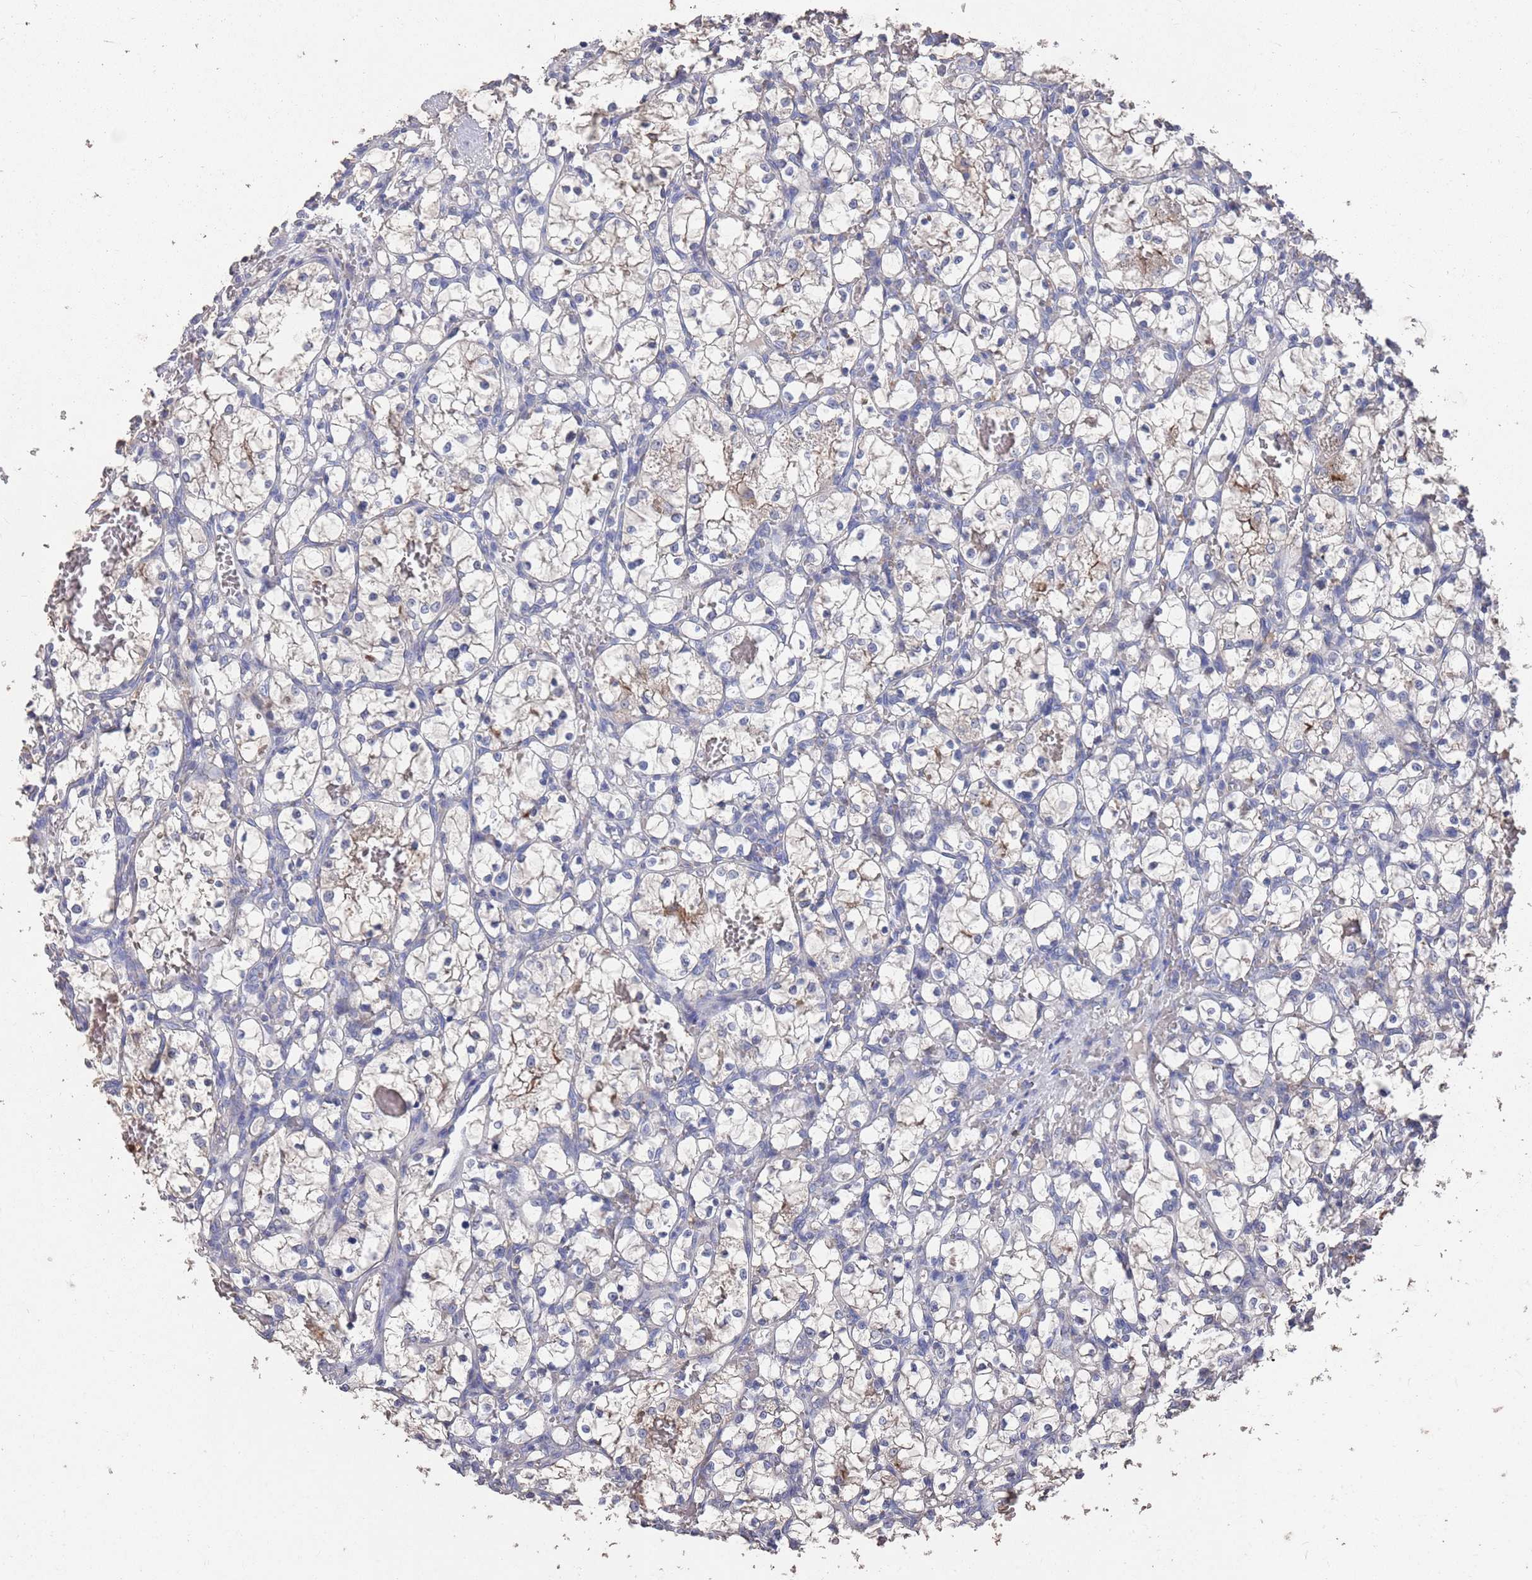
{"staining": {"intensity": "weak", "quantity": "<25%", "location": "cytoplasmic/membranous"}, "tissue": "renal cancer", "cell_type": "Tumor cells", "image_type": "cancer", "snomed": [{"axis": "morphology", "description": "Adenocarcinoma, NOS"}, {"axis": "topography", "description": "Kidney"}], "caption": "An immunohistochemistry photomicrograph of renal adenocarcinoma is shown. There is no staining in tumor cells of renal adenocarcinoma.", "gene": "BTBD18", "patient": {"sex": "female", "age": 69}}